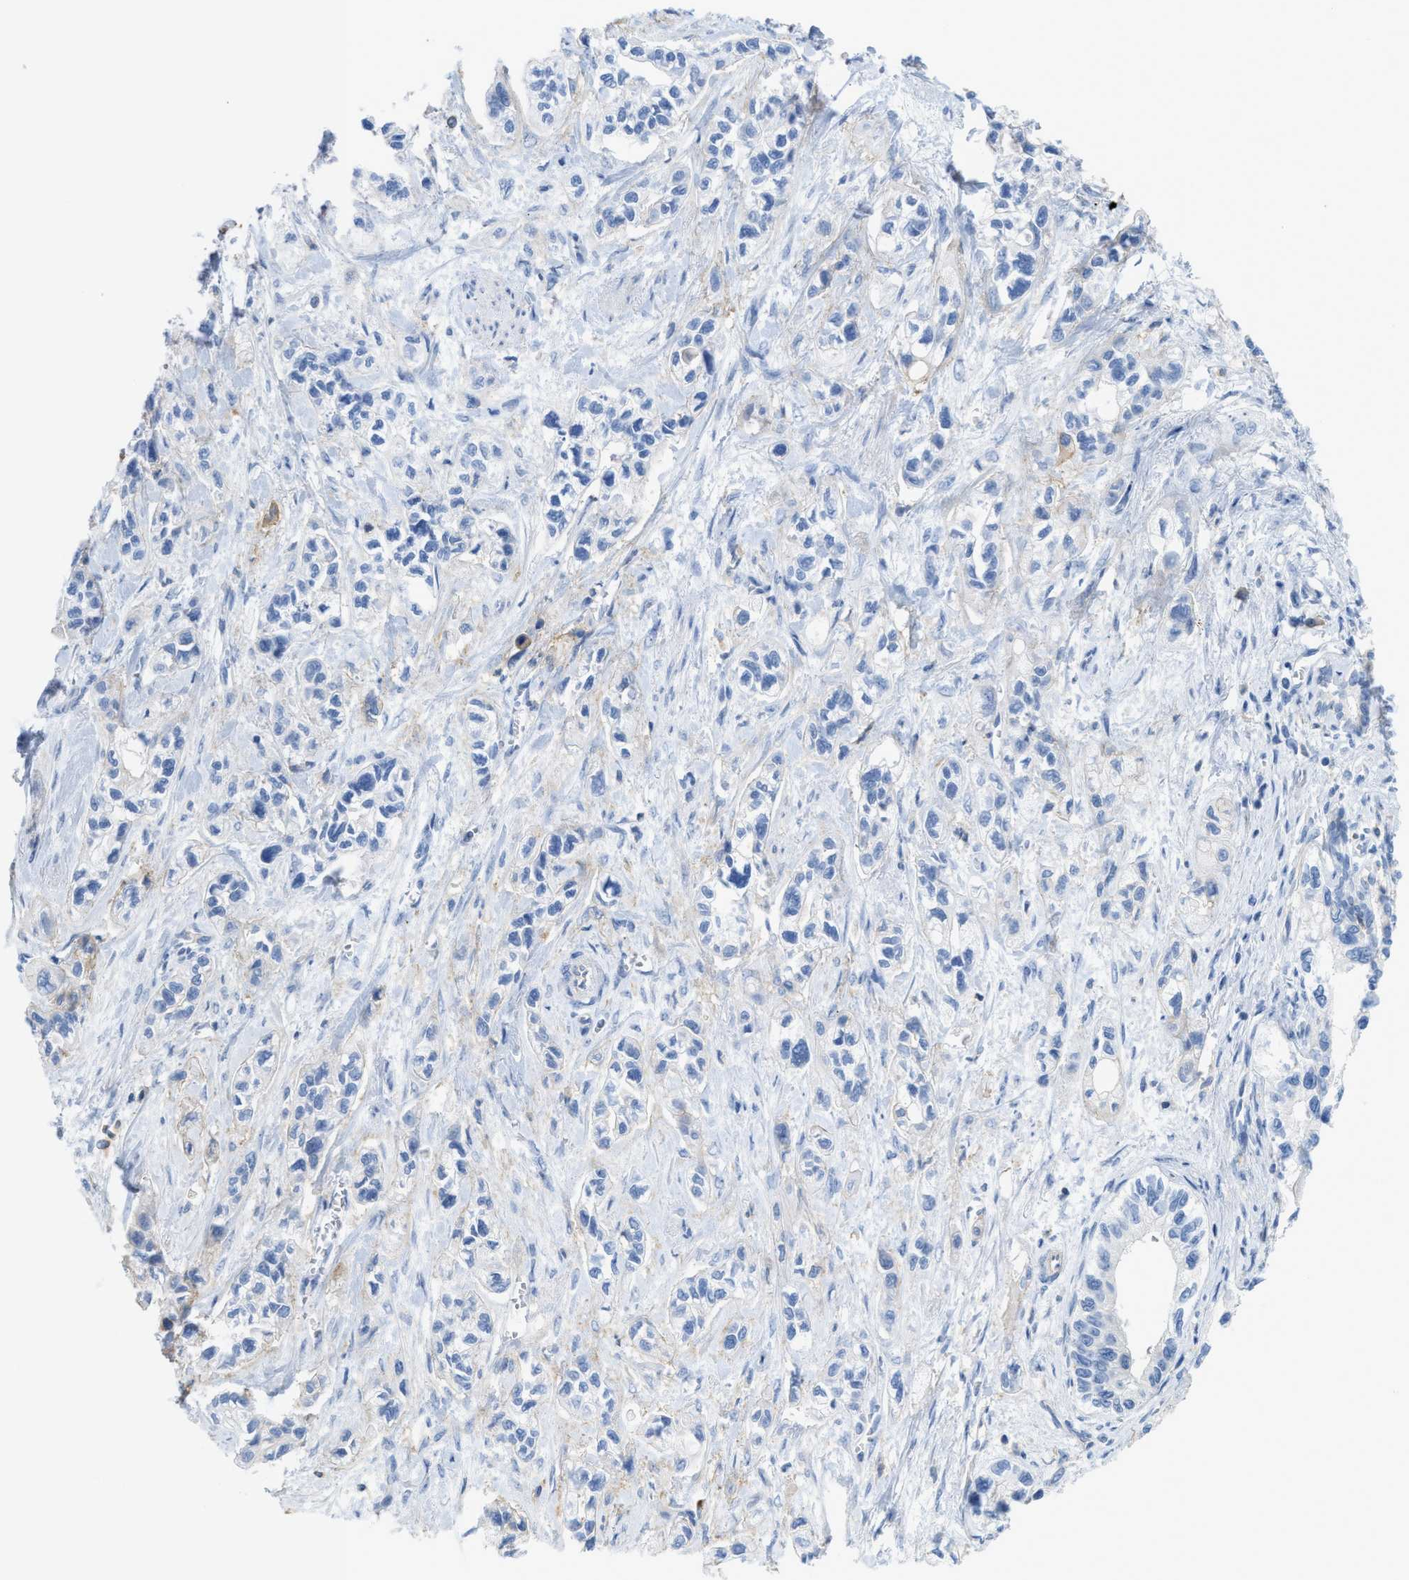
{"staining": {"intensity": "negative", "quantity": "none", "location": "none"}, "tissue": "pancreatic cancer", "cell_type": "Tumor cells", "image_type": "cancer", "snomed": [{"axis": "morphology", "description": "Adenocarcinoma, NOS"}, {"axis": "topography", "description": "Pancreas"}], "caption": "High magnification brightfield microscopy of pancreatic adenocarcinoma stained with DAB (brown) and counterstained with hematoxylin (blue): tumor cells show no significant staining.", "gene": "SLC3A2", "patient": {"sex": "male", "age": 74}}